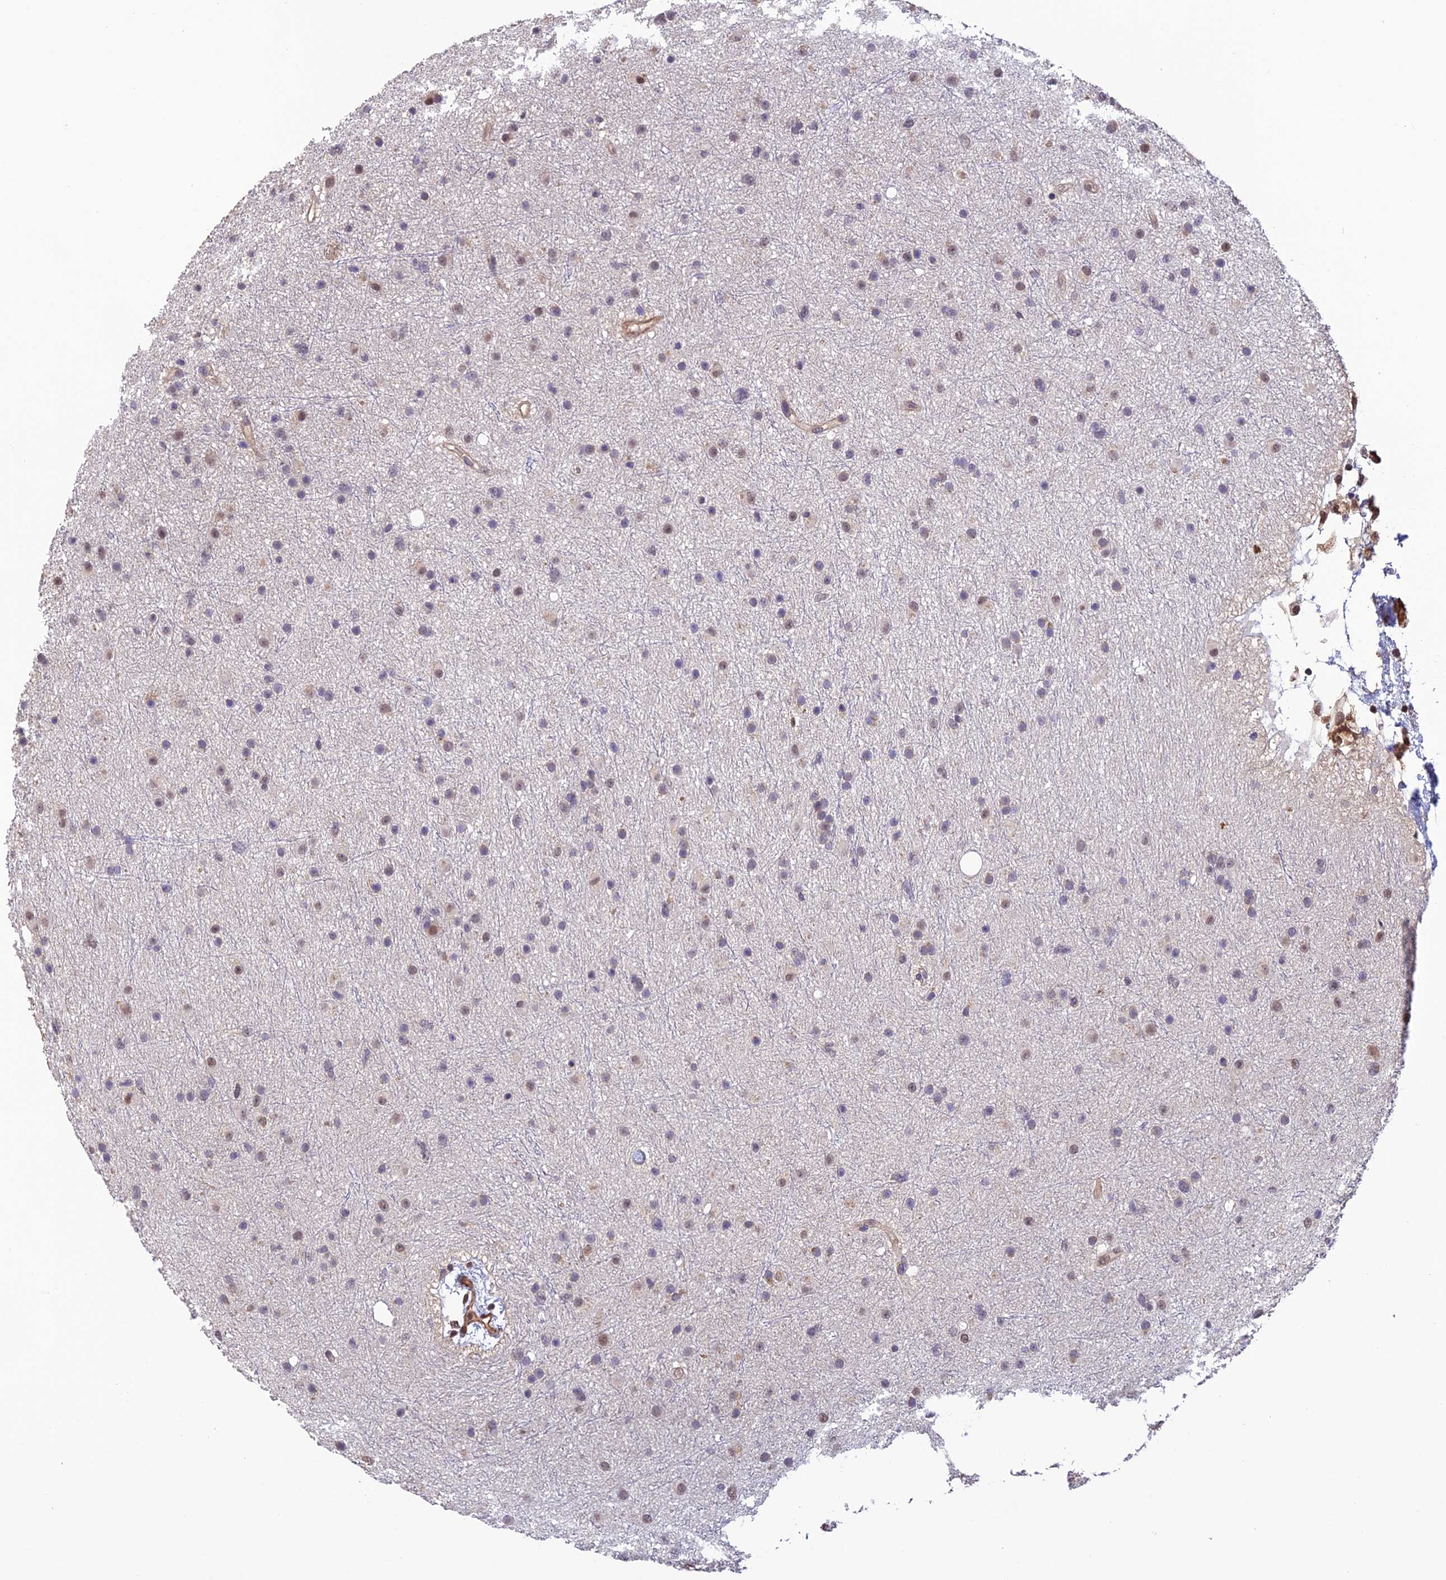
{"staining": {"intensity": "weak", "quantity": "<25%", "location": "nuclear"}, "tissue": "glioma", "cell_type": "Tumor cells", "image_type": "cancer", "snomed": [{"axis": "morphology", "description": "Glioma, malignant, Low grade"}, {"axis": "topography", "description": "Cerebral cortex"}], "caption": "Tumor cells show no significant expression in low-grade glioma (malignant). (DAB (3,3'-diaminobenzidine) immunohistochemistry (IHC) with hematoxylin counter stain).", "gene": "PSMB3", "patient": {"sex": "female", "age": 39}}